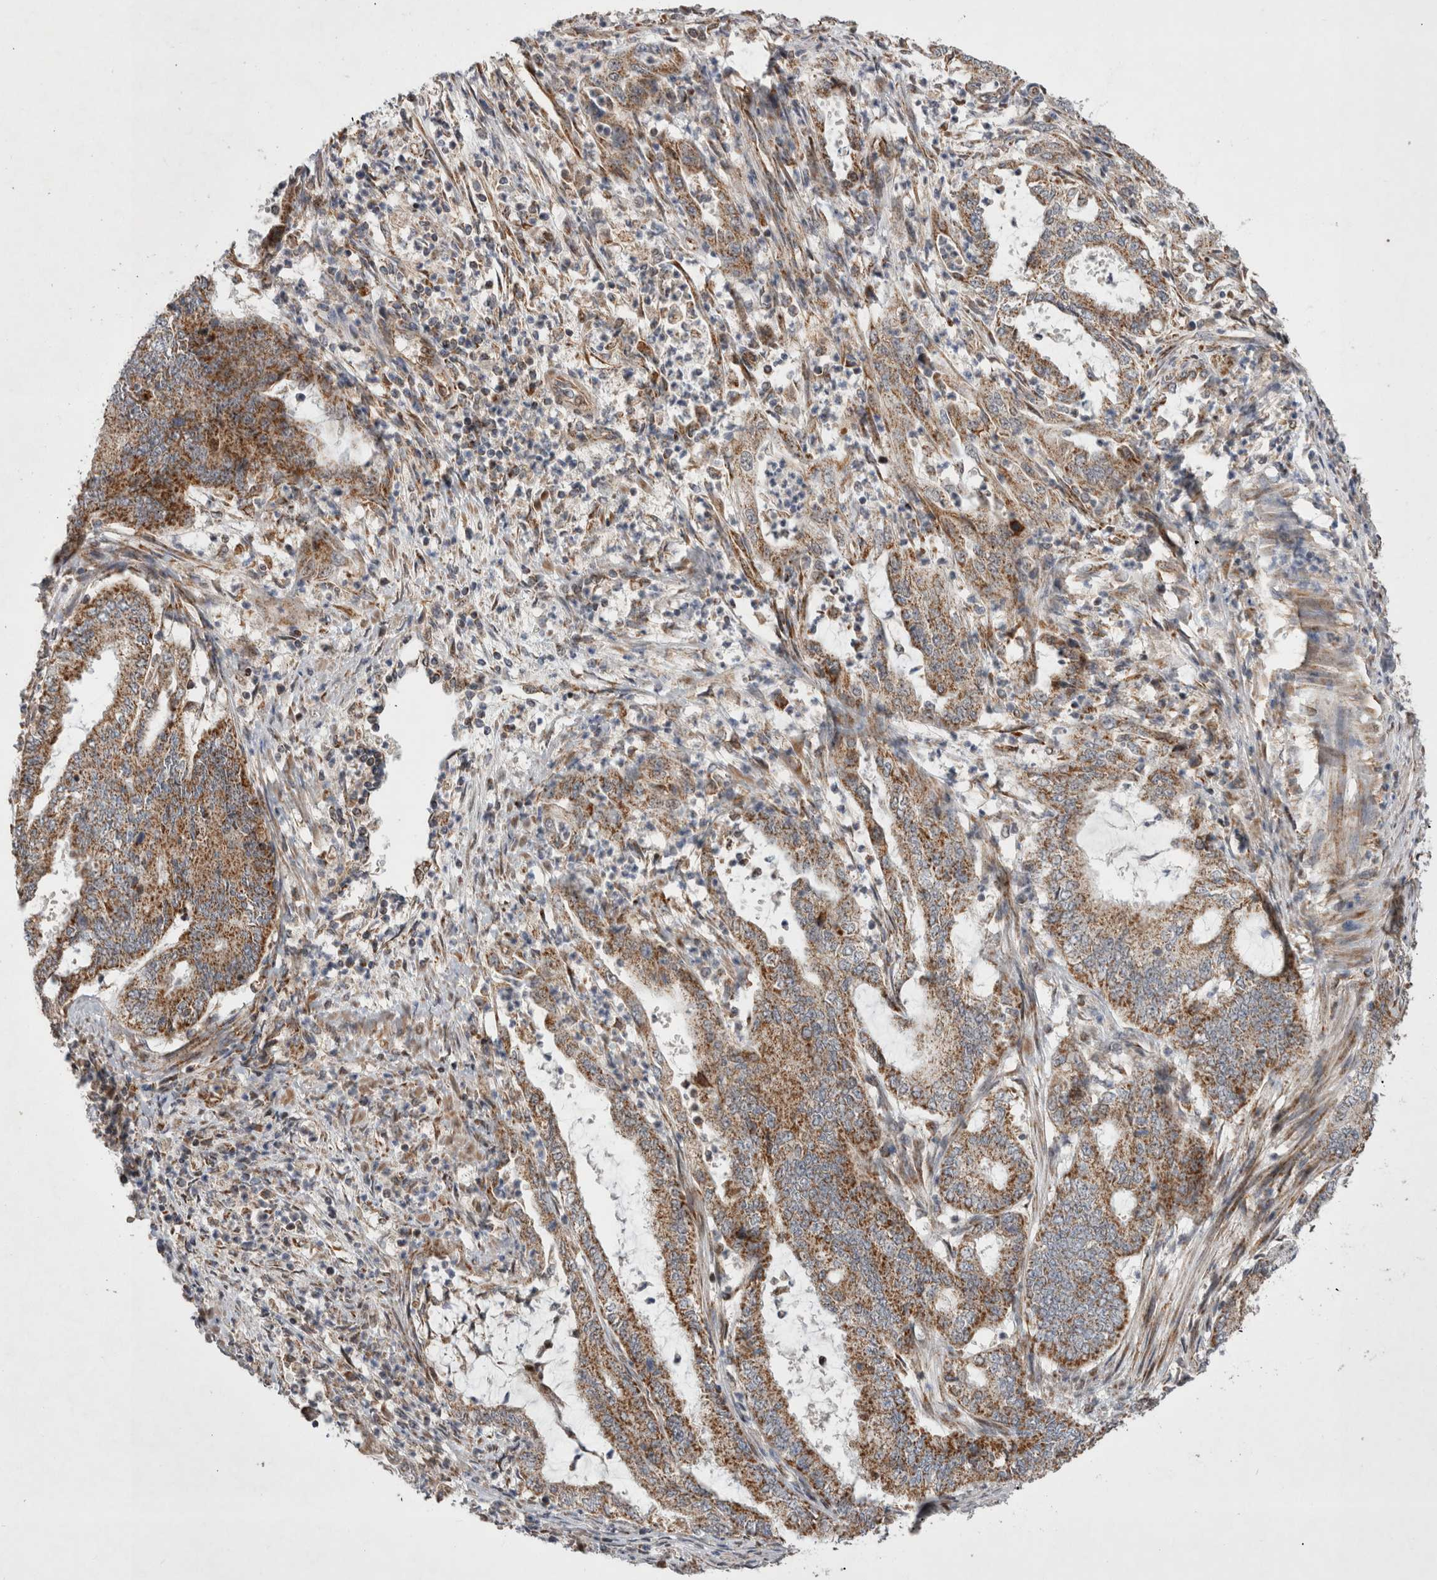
{"staining": {"intensity": "moderate", "quantity": ">75%", "location": "cytoplasmic/membranous"}, "tissue": "endometrial cancer", "cell_type": "Tumor cells", "image_type": "cancer", "snomed": [{"axis": "morphology", "description": "Adenocarcinoma, NOS"}, {"axis": "topography", "description": "Endometrium"}], "caption": "An immunohistochemistry histopathology image of neoplastic tissue is shown. Protein staining in brown labels moderate cytoplasmic/membranous positivity in endometrial cancer (adenocarcinoma) within tumor cells.", "gene": "MRPL37", "patient": {"sex": "female", "age": 51}}